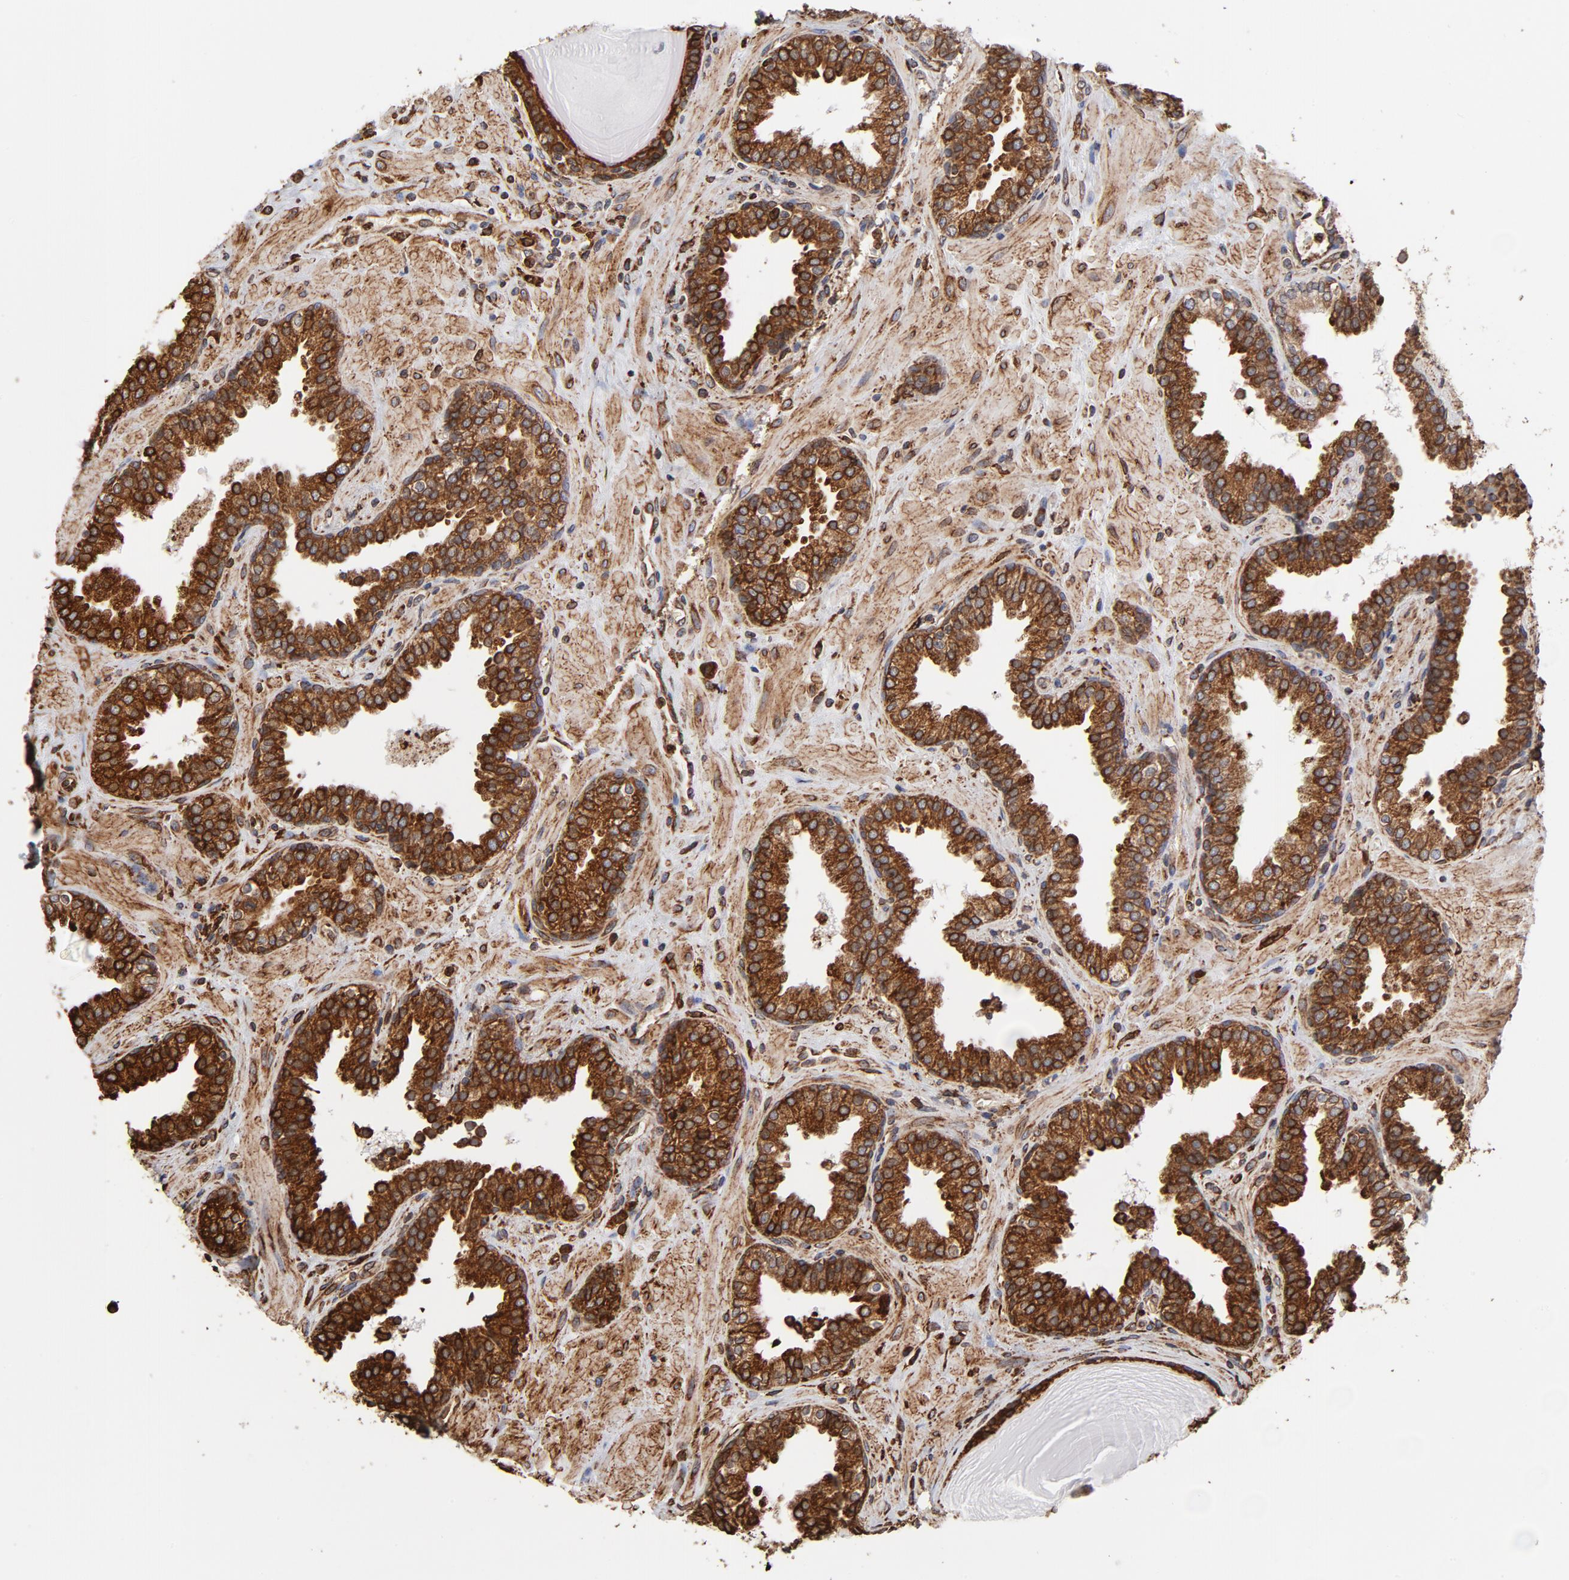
{"staining": {"intensity": "strong", "quantity": ">75%", "location": "cytoplasmic/membranous"}, "tissue": "prostate", "cell_type": "Glandular cells", "image_type": "normal", "snomed": [{"axis": "morphology", "description": "Normal tissue, NOS"}, {"axis": "topography", "description": "Prostate"}], "caption": "Prostate stained with IHC shows strong cytoplasmic/membranous positivity in approximately >75% of glandular cells.", "gene": "CANX", "patient": {"sex": "male", "age": 51}}